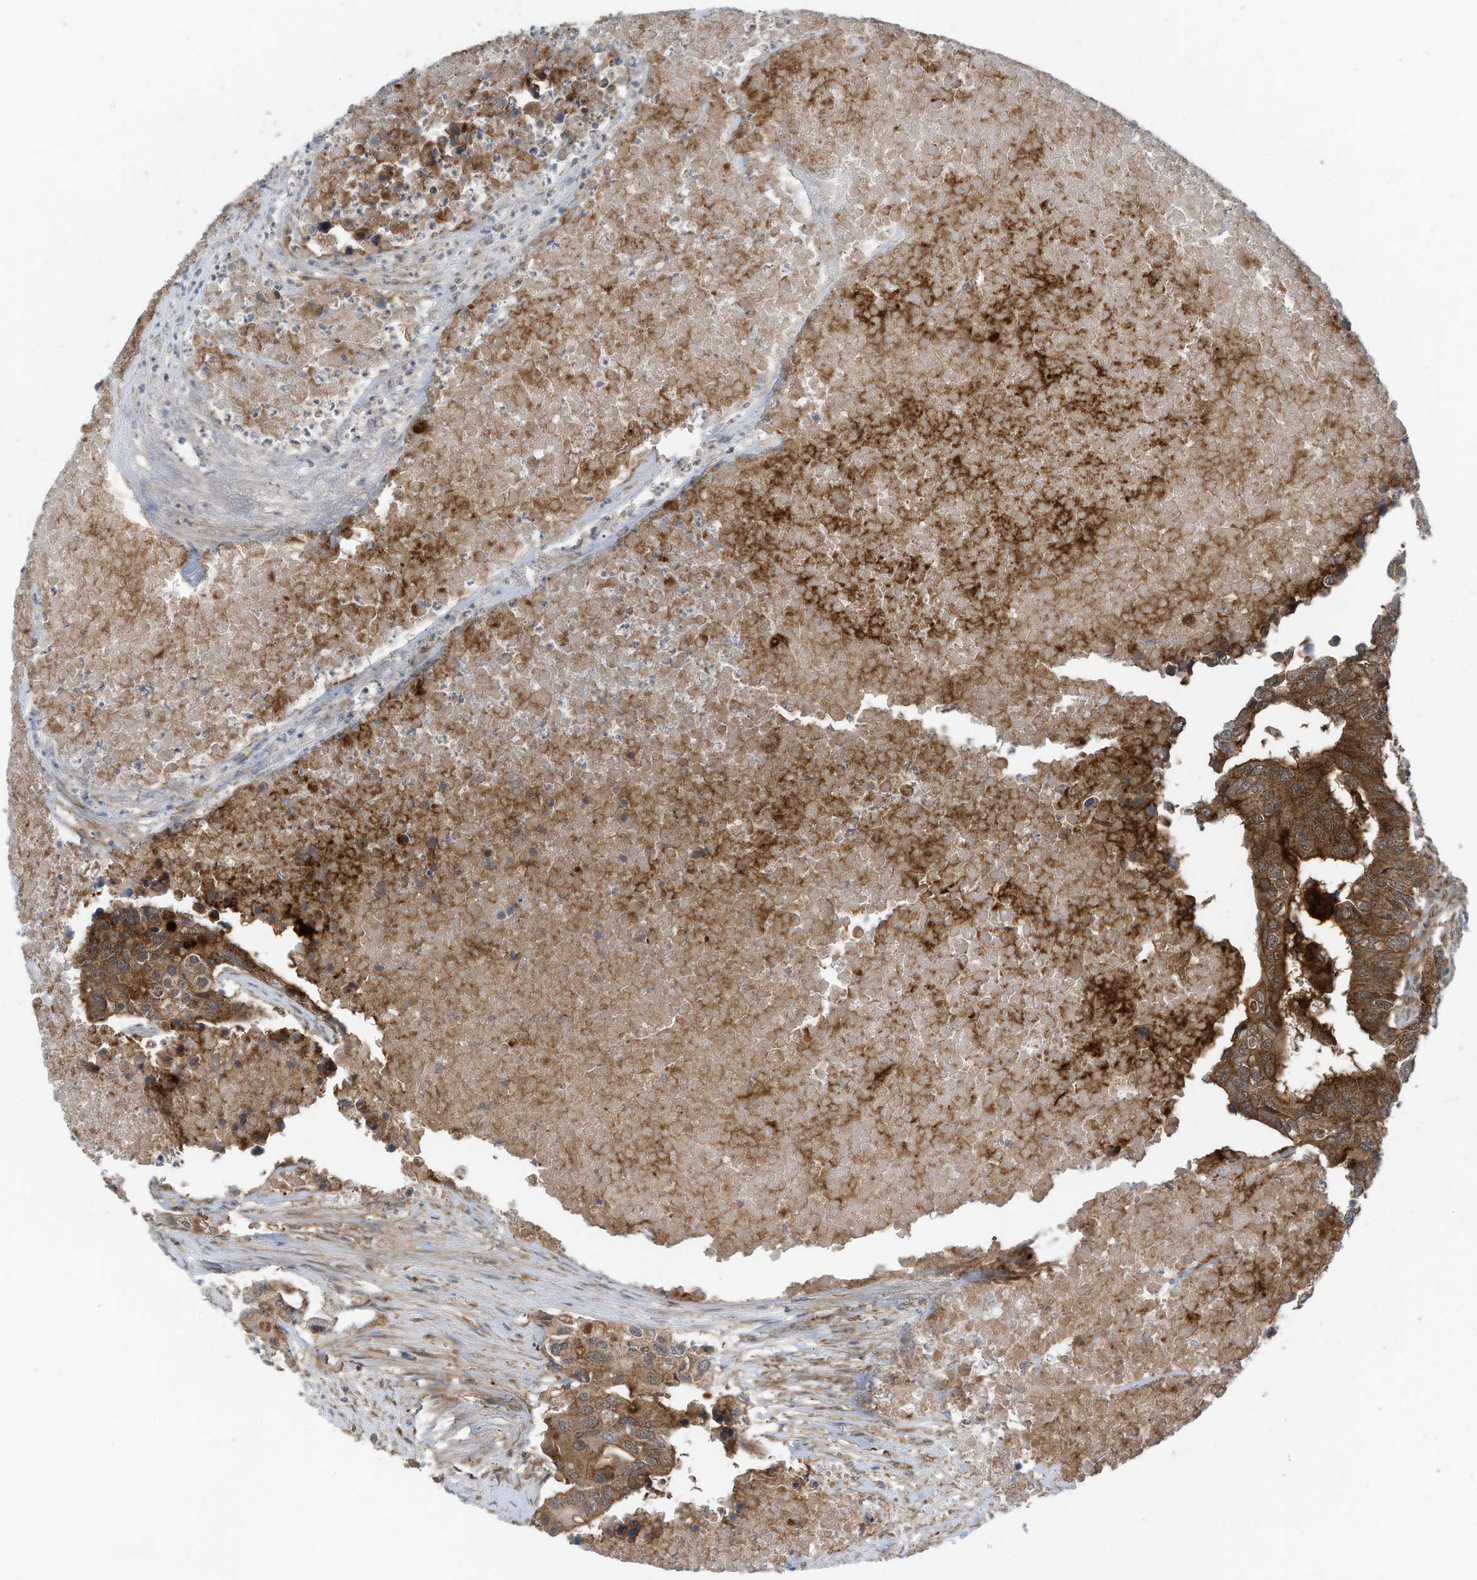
{"staining": {"intensity": "moderate", "quantity": ">75%", "location": "cytoplasmic/membranous"}, "tissue": "colorectal cancer", "cell_type": "Tumor cells", "image_type": "cancer", "snomed": [{"axis": "morphology", "description": "Adenocarcinoma, NOS"}, {"axis": "topography", "description": "Colon"}], "caption": "This histopathology image displays colorectal cancer stained with immunohistochemistry to label a protein in brown. The cytoplasmic/membranous of tumor cells show moderate positivity for the protein. Nuclei are counter-stained blue.", "gene": "REPS1", "patient": {"sex": "male", "age": 77}}